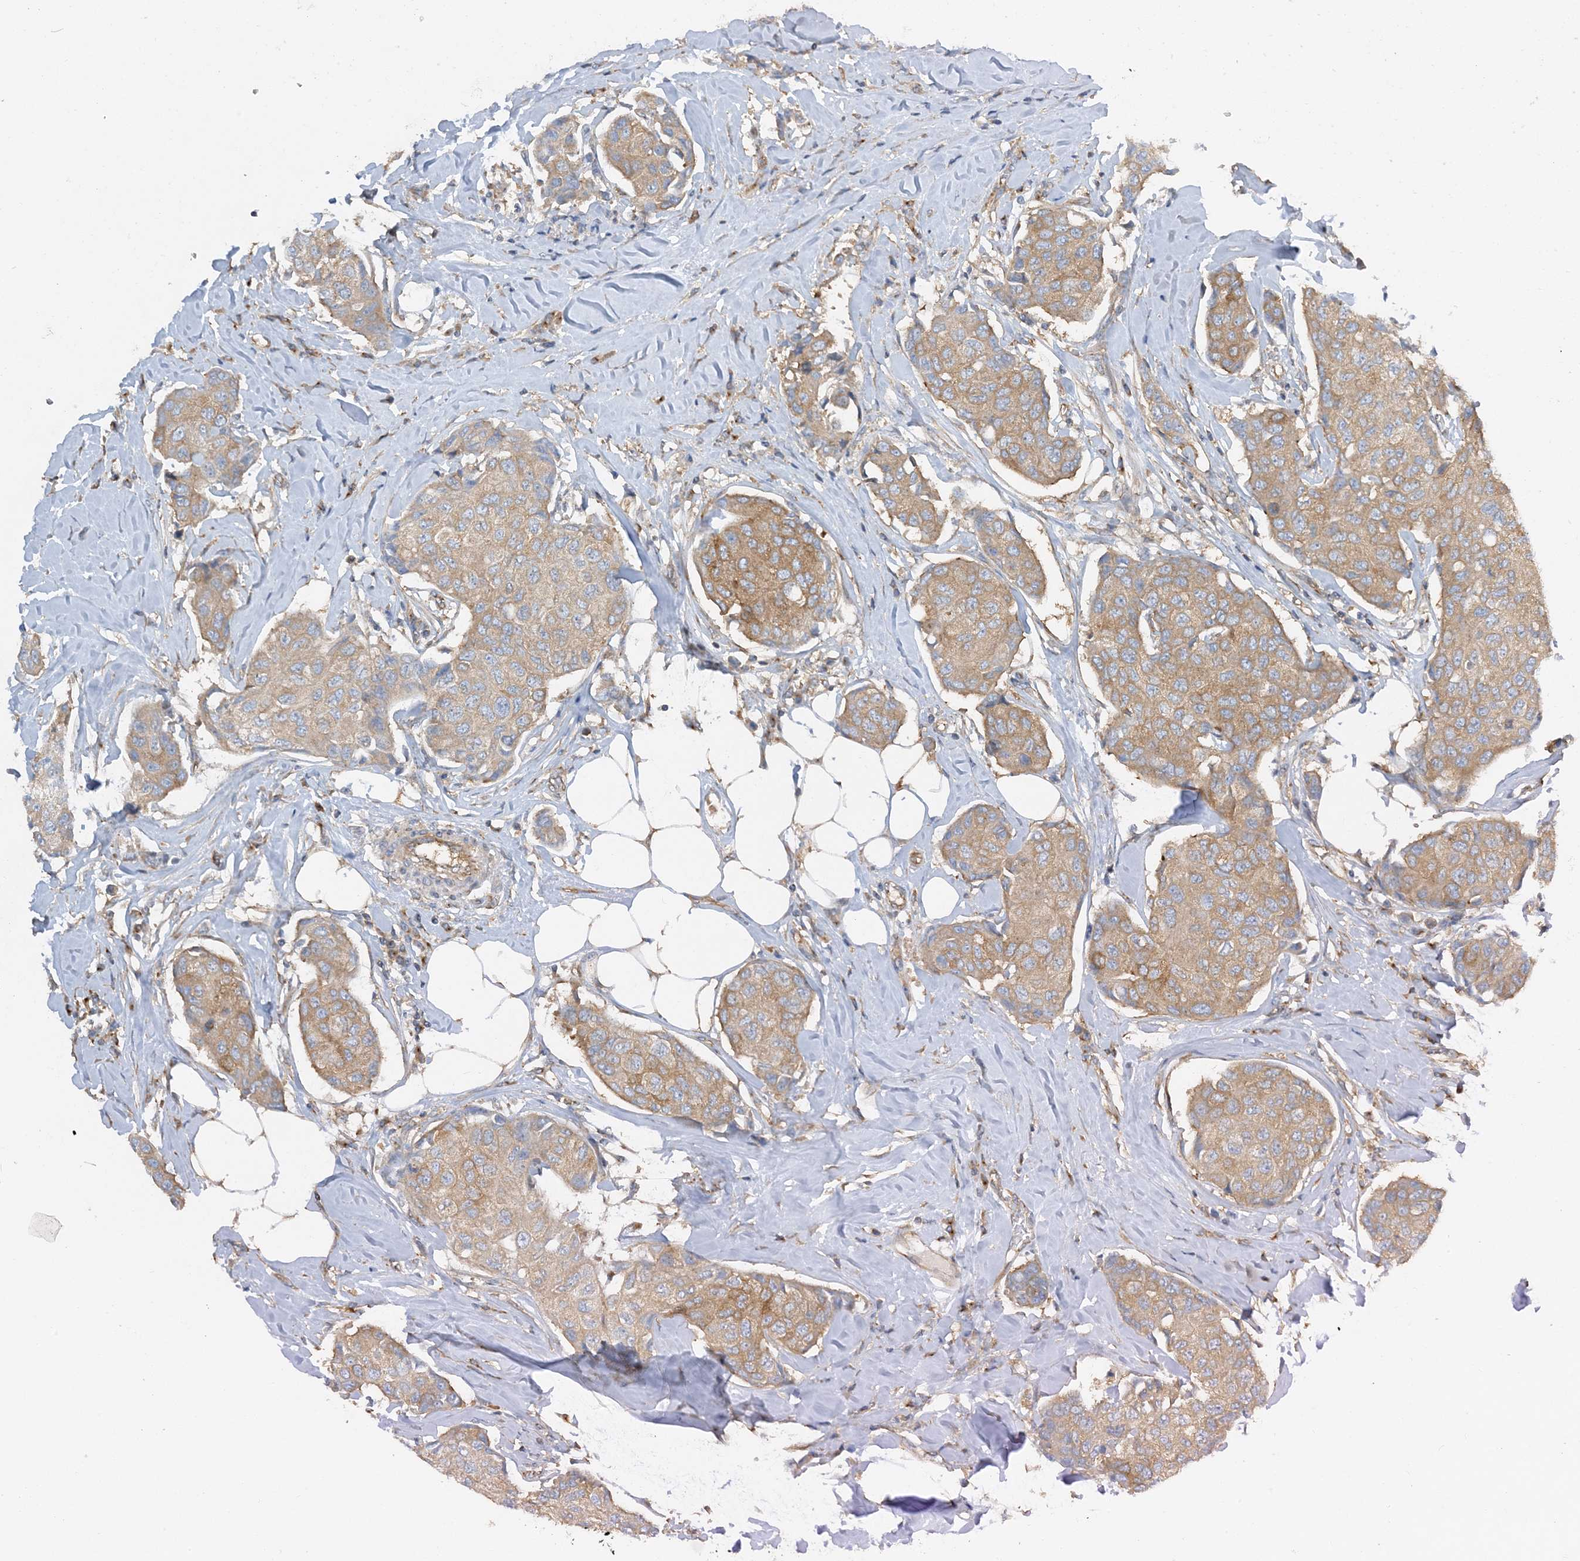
{"staining": {"intensity": "moderate", "quantity": ">75%", "location": "cytoplasmic/membranous"}, "tissue": "breast cancer", "cell_type": "Tumor cells", "image_type": "cancer", "snomed": [{"axis": "morphology", "description": "Duct carcinoma"}, {"axis": "topography", "description": "Breast"}], "caption": "Tumor cells display medium levels of moderate cytoplasmic/membranous expression in approximately >75% of cells in human breast cancer.", "gene": "SIDT1", "patient": {"sex": "female", "age": 80}}